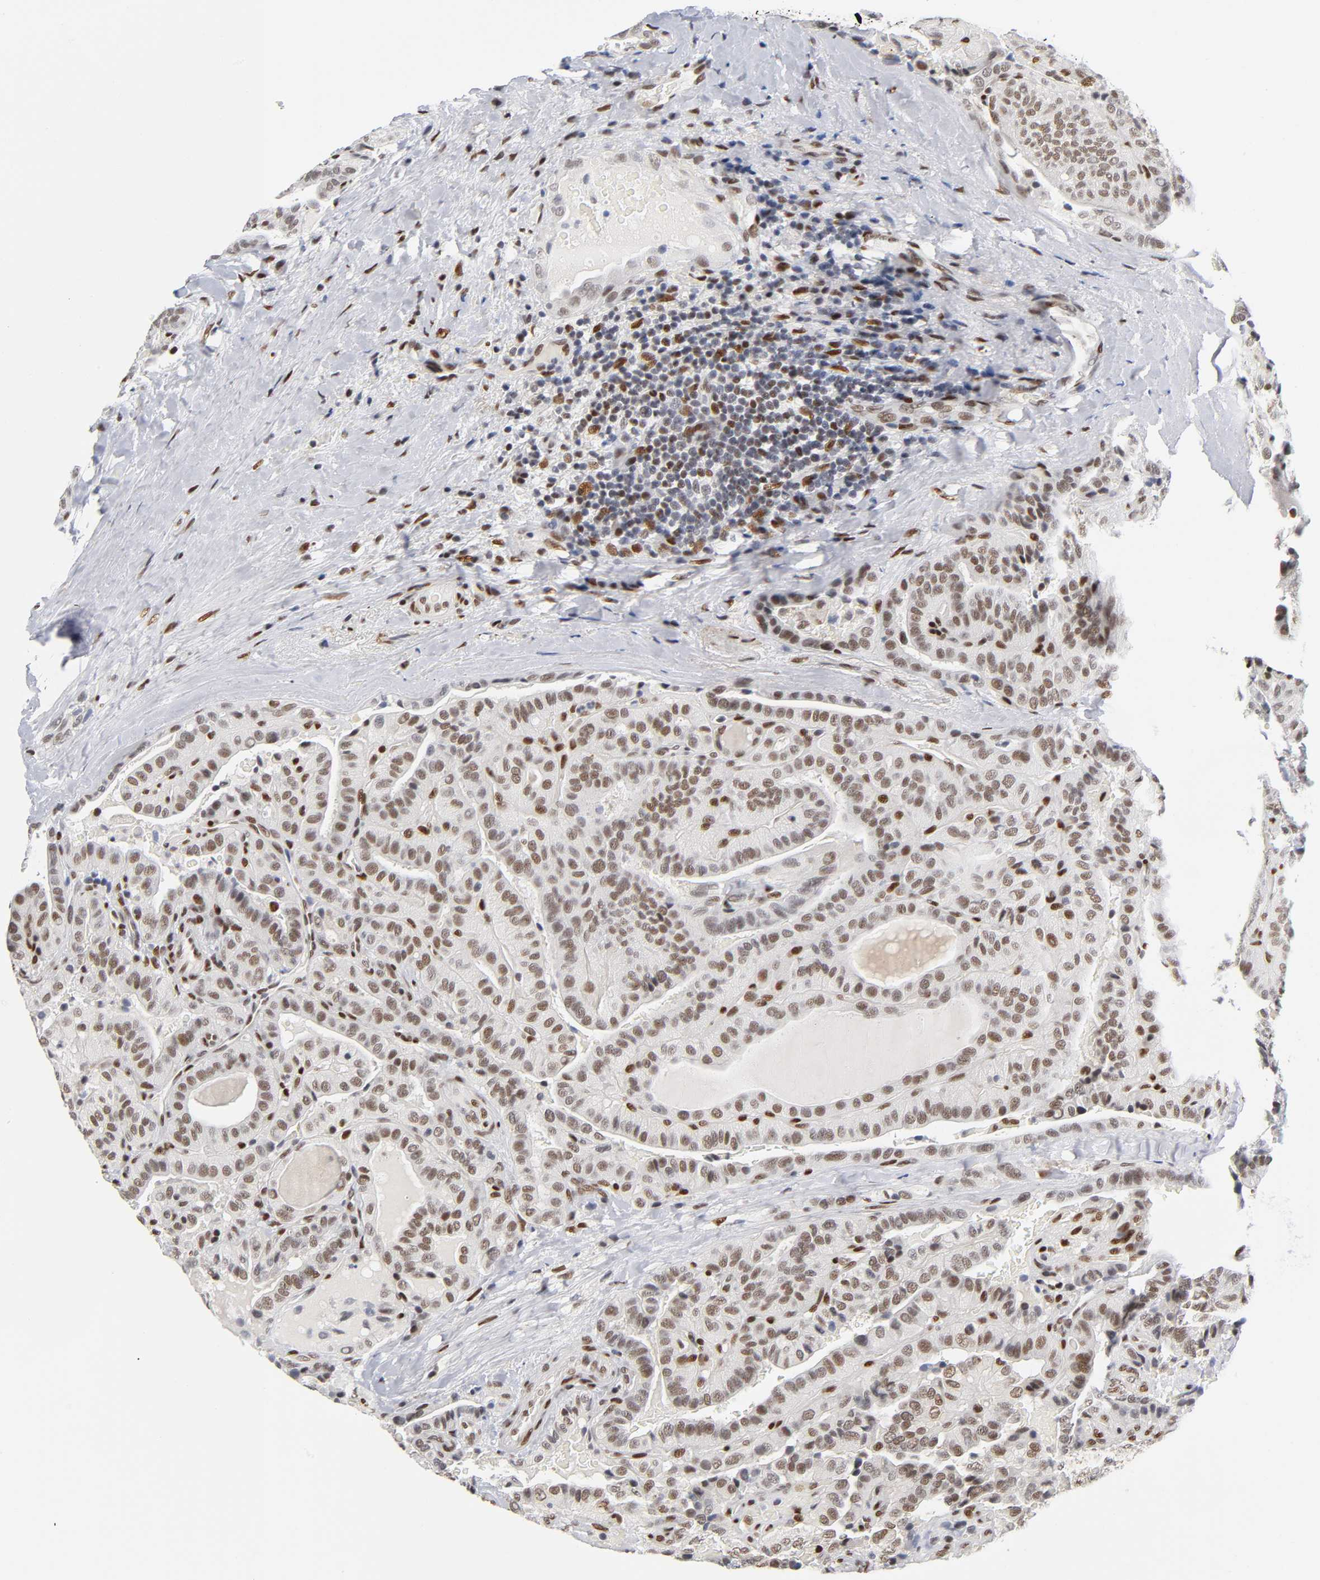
{"staining": {"intensity": "moderate", "quantity": ">75%", "location": "nuclear"}, "tissue": "thyroid cancer", "cell_type": "Tumor cells", "image_type": "cancer", "snomed": [{"axis": "morphology", "description": "Papillary adenocarcinoma, NOS"}, {"axis": "topography", "description": "Thyroid gland"}], "caption": "Immunohistochemistry (IHC) histopathology image of thyroid papillary adenocarcinoma stained for a protein (brown), which exhibits medium levels of moderate nuclear staining in approximately >75% of tumor cells.", "gene": "NR3C1", "patient": {"sex": "male", "age": 77}}